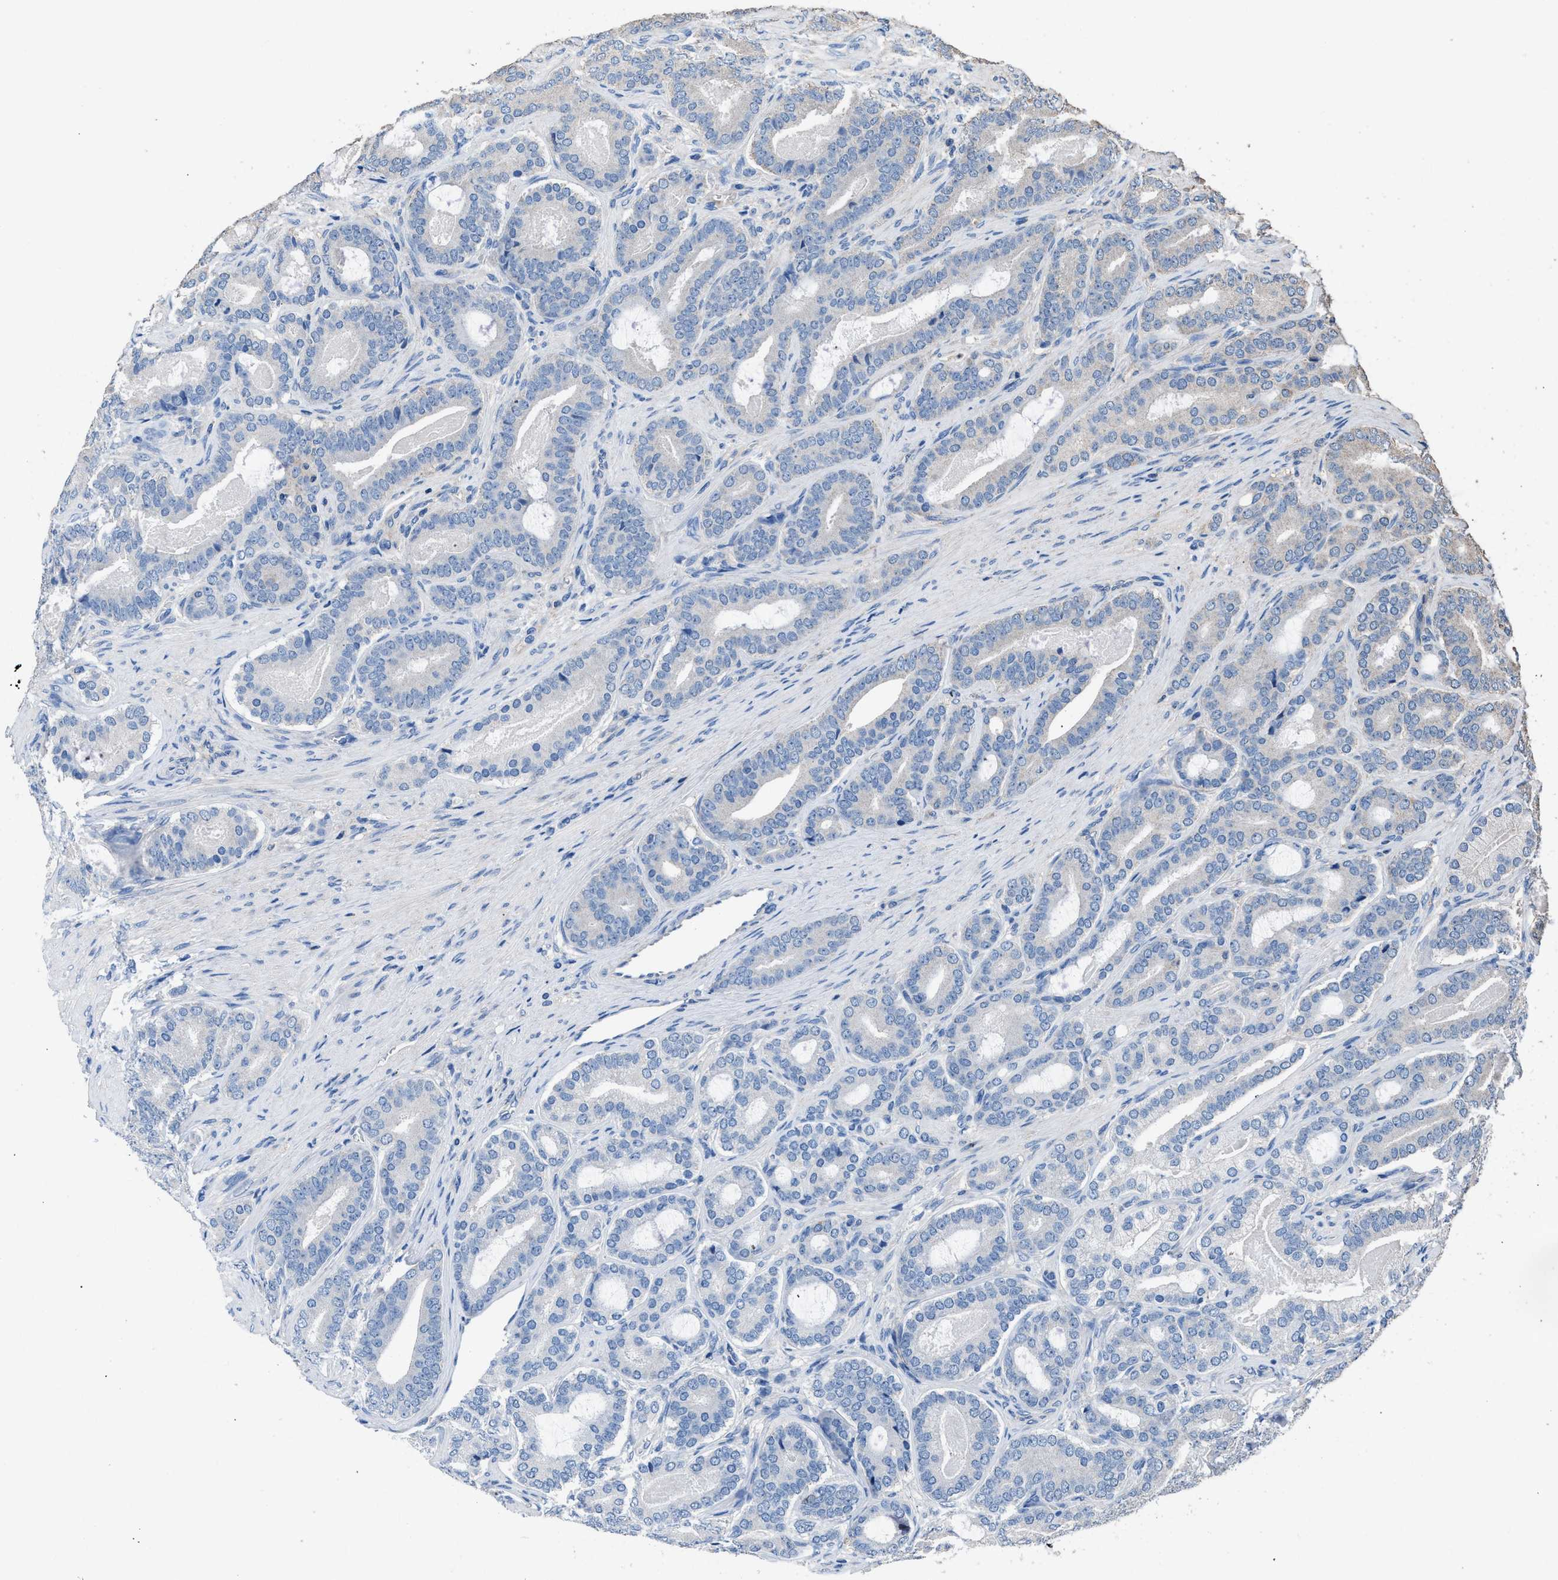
{"staining": {"intensity": "negative", "quantity": "none", "location": "none"}, "tissue": "prostate cancer", "cell_type": "Tumor cells", "image_type": "cancer", "snomed": [{"axis": "morphology", "description": "Adenocarcinoma, High grade"}, {"axis": "topography", "description": "Prostate"}], "caption": "There is no significant positivity in tumor cells of high-grade adenocarcinoma (prostate).", "gene": "ITSN1", "patient": {"sex": "male", "age": 60}}